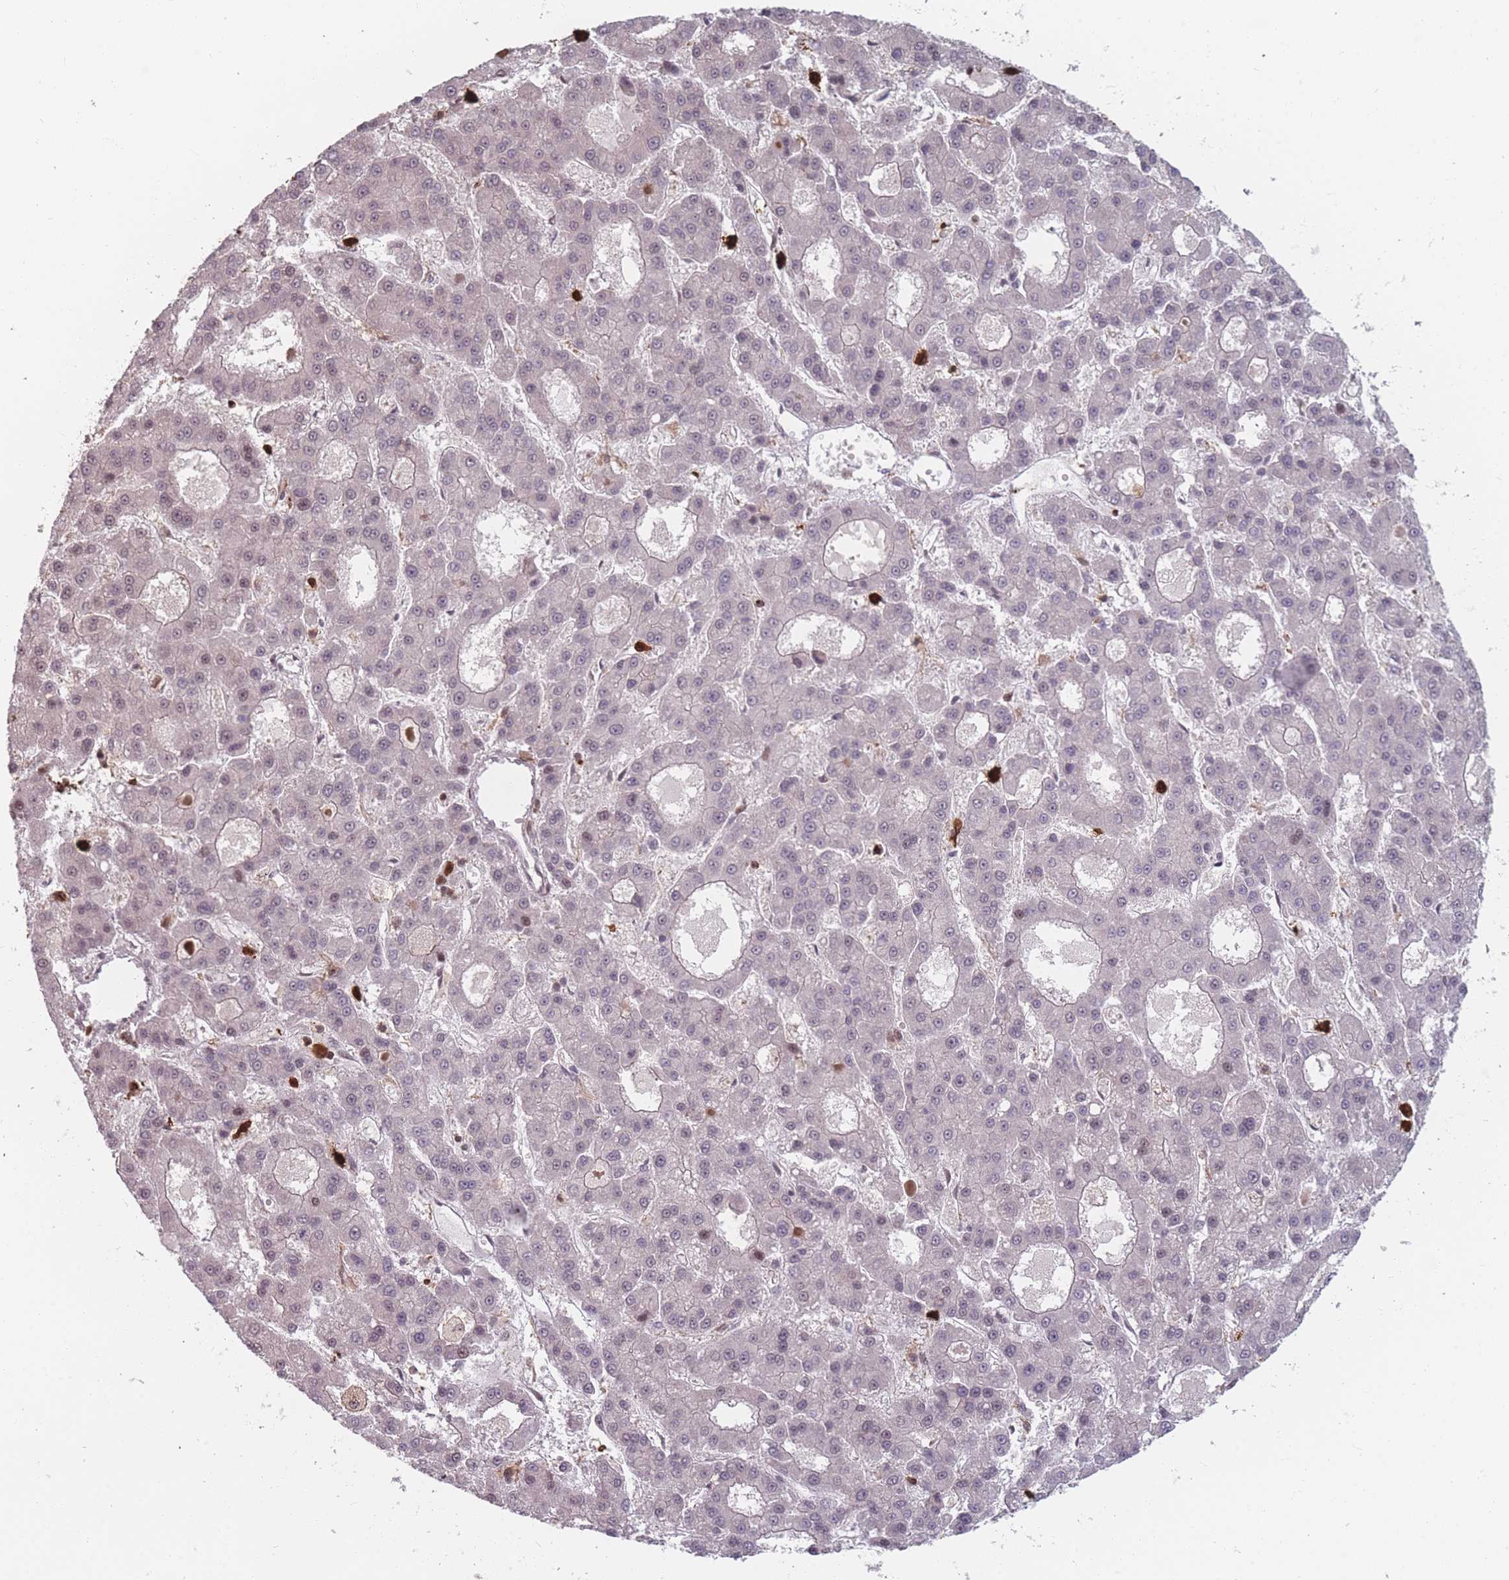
{"staining": {"intensity": "negative", "quantity": "none", "location": "none"}, "tissue": "liver cancer", "cell_type": "Tumor cells", "image_type": "cancer", "snomed": [{"axis": "morphology", "description": "Carcinoma, Hepatocellular, NOS"}, {"axis": "topography", "description": "Liver"}], "caption": "A high-resolution micrograph shows immunohistochemistry staining of liver hepatocellular carcinoma, which displays no significant positivity in tumor cells.", "gene": "WDR55", "patient": {"sex": "male", "age": 70}}